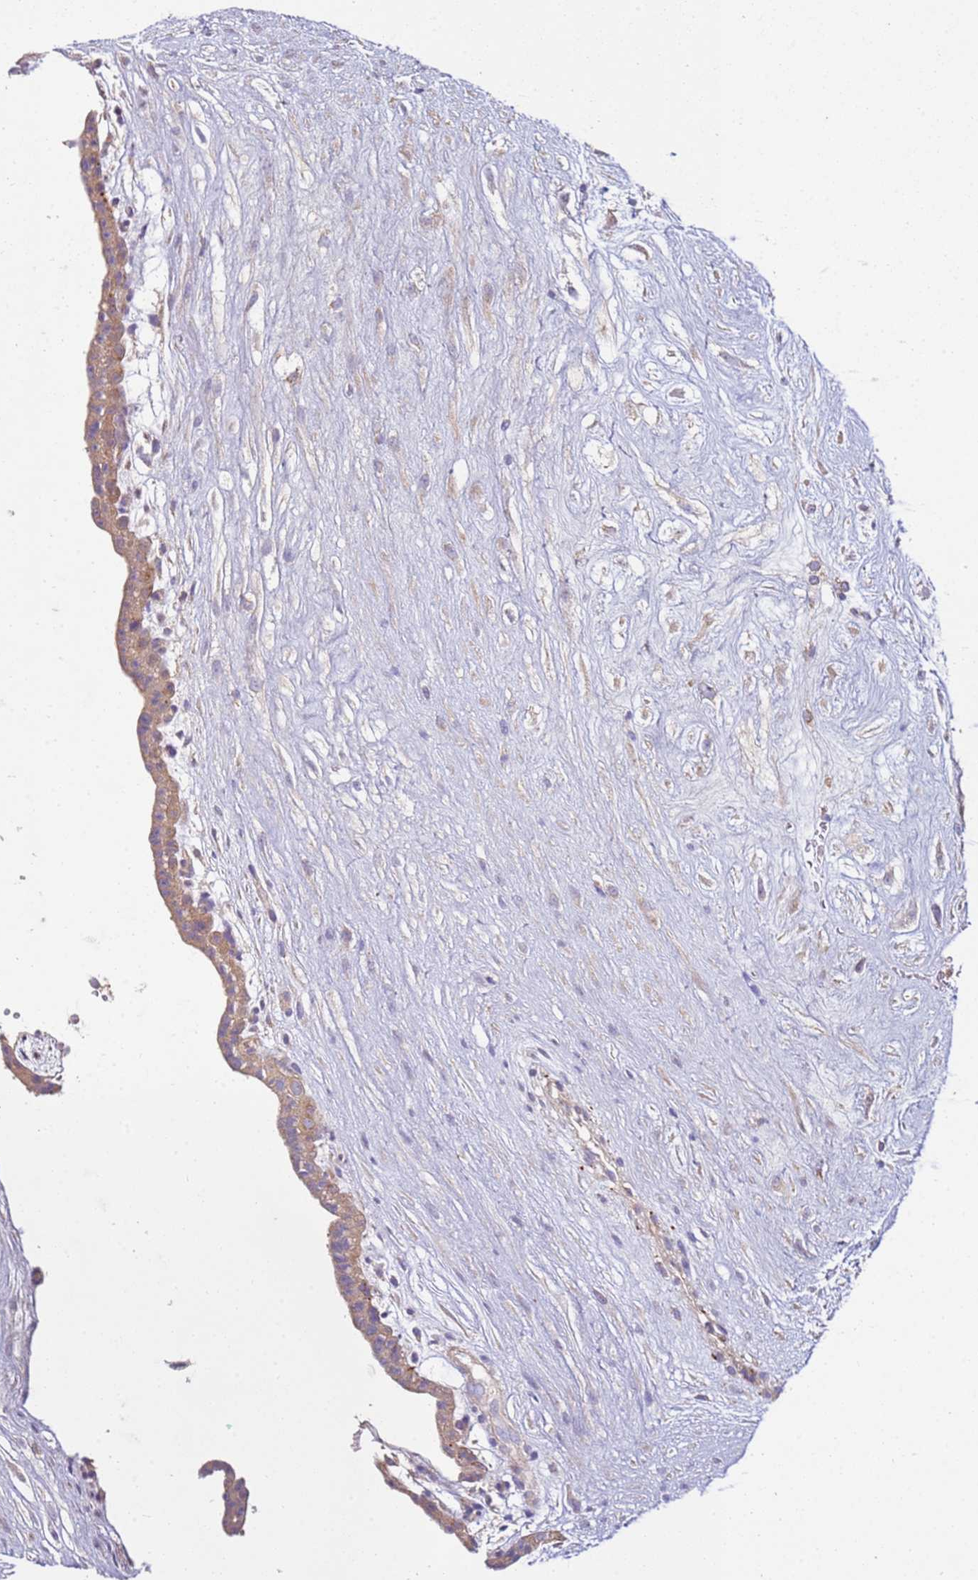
{"staining": {"intensity": "weak", "quantity": "25%-75%", "location": "cytoplasmic/membranous"}, "tissue": "placenta", "cell_type": "Decidual cells", "image_type": "normal", "snomed": [{"axis": "morphology", "description": "Normal tissue, NOS"}, {"axis": "topography", "description": "Placenta"}], "caption": "Protein expression analysis of benign placenta displays weak cytoplasmic/membranous expression in approximately 25%-75% of decidual cells.", "gene": "KRTAP21", "patient": {"sex": "female", "age": 18}}